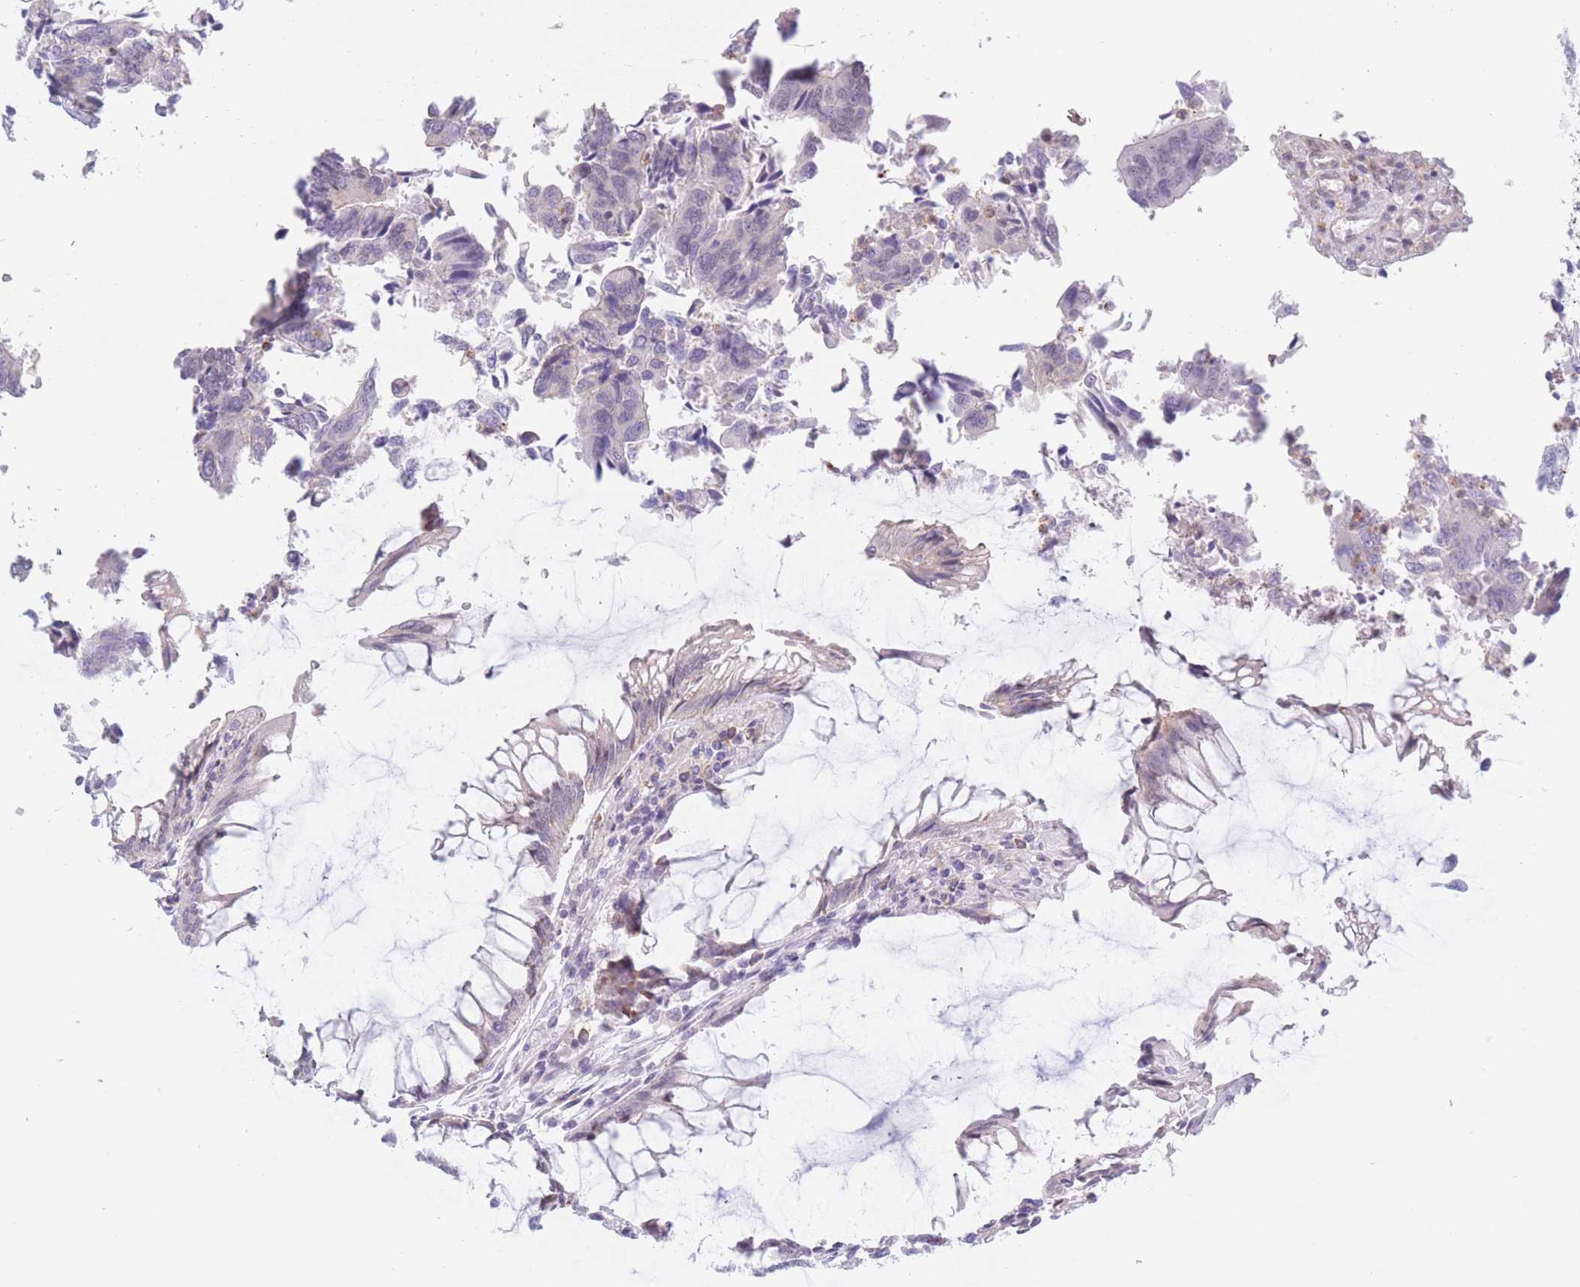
{"staining": {"intensity": "negative", "quantity": "none", "location": "none"}, "tissue": "colorectal cancer", "cell_type": "Tumor cells", "image_type": "cancer", "snomed": [{"axis": "morphology", "description": "Adenocarcinoma, NOS"}, {"axis": "topography", "description": "Colon"}], "caption": "IHC photomicrograph of neoplastic tissue: colorectal cancer (adenocarcinoma) stained with DAB reveals no significant protein positivity in tumor cells.", "gene": "PODXL", "patient": {"sex": "female", "age": 67}}